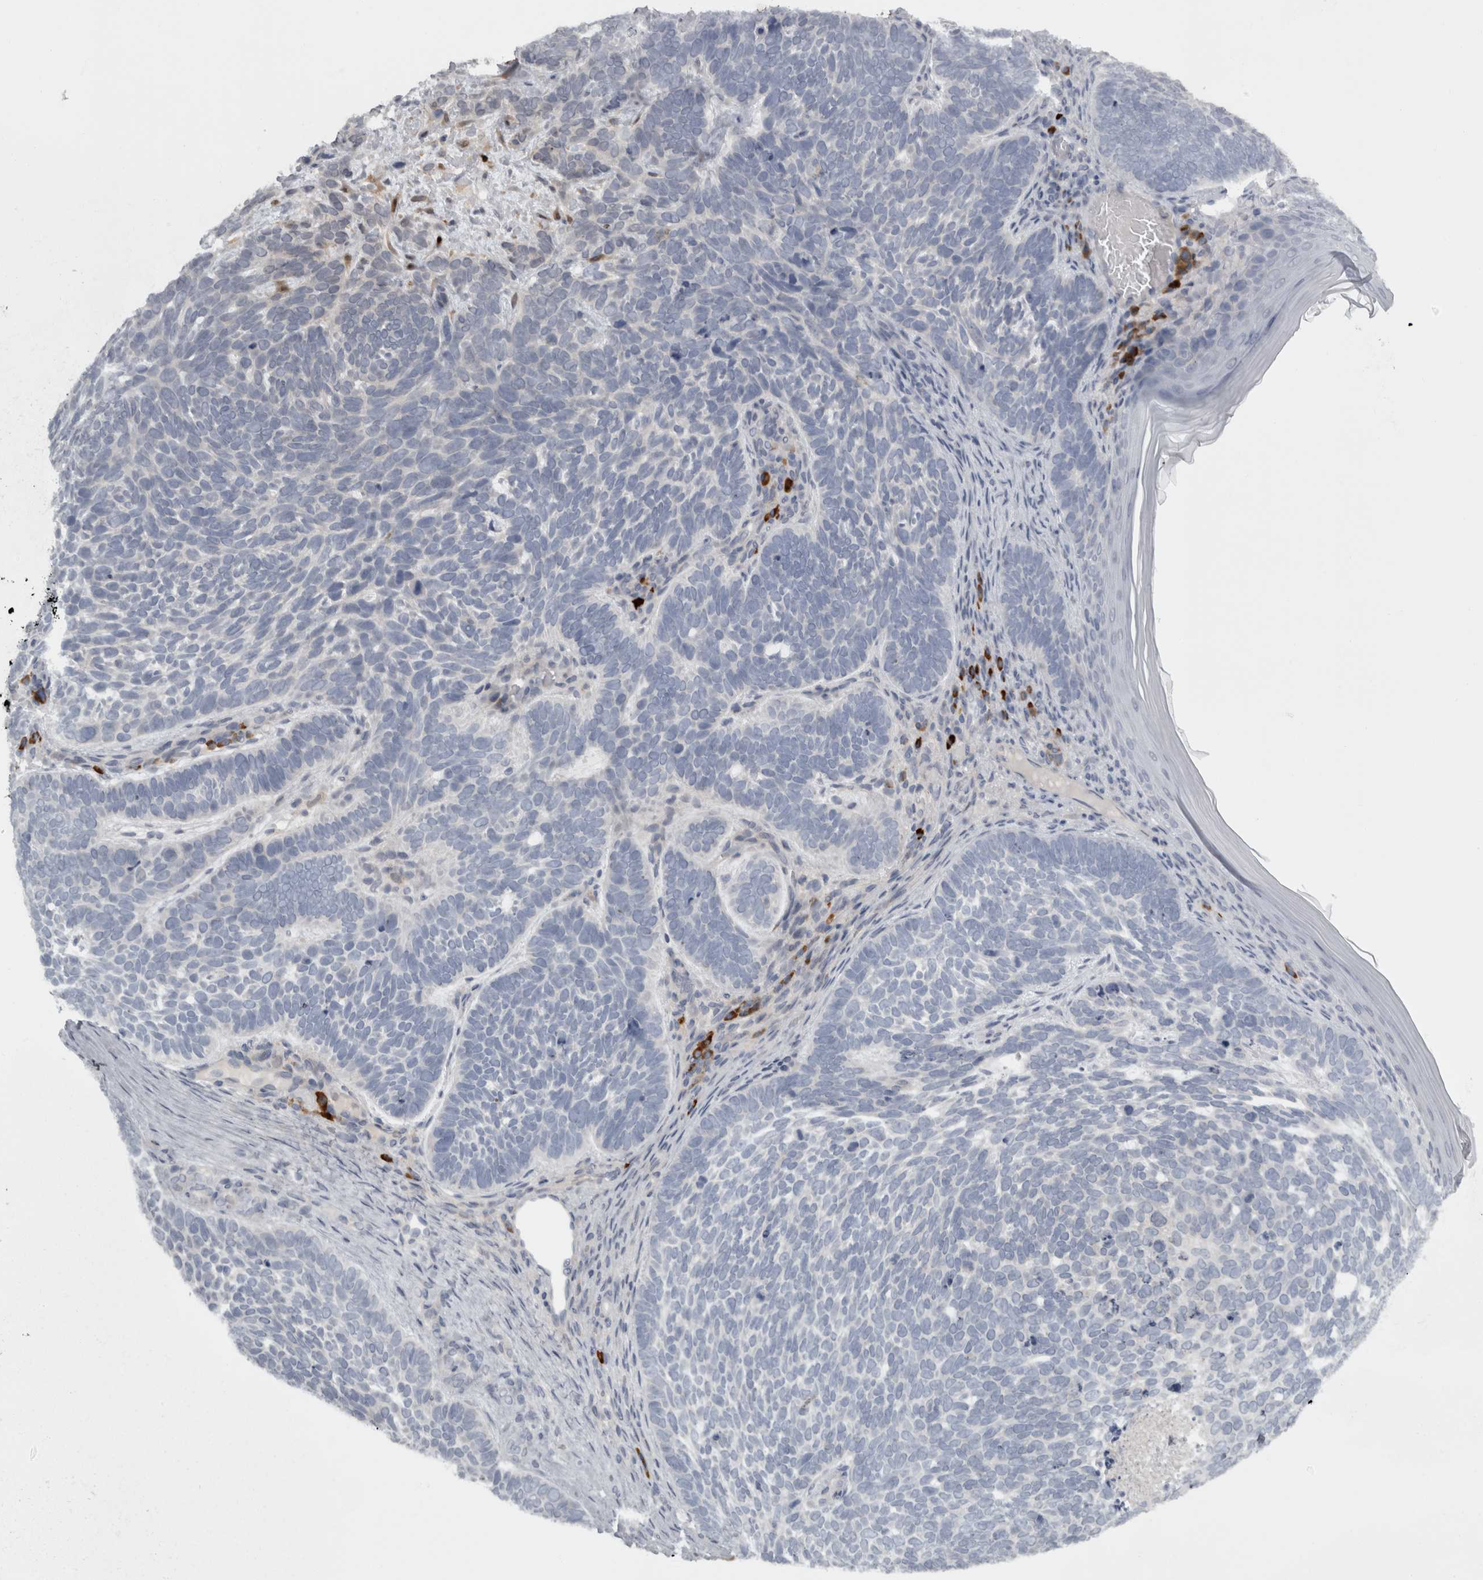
{"staining": {"intensity": "negative", "quantity": "none", "location": "none"}, "tissue": "skin cancer", "cell_type": "Tumor cells", "image_type": "cancer", "snomed": [{"axis": "morphology", "description": "Basal cell carcinoma"}, {"axis": "topography", "description": "Skin"}], "caption": "Tumor cells show no significant protein positivity in skin cancer (basal cell carcinoma).", "gene": "SLCO5A1", "patient": {"sex": "female", "age": 85}}